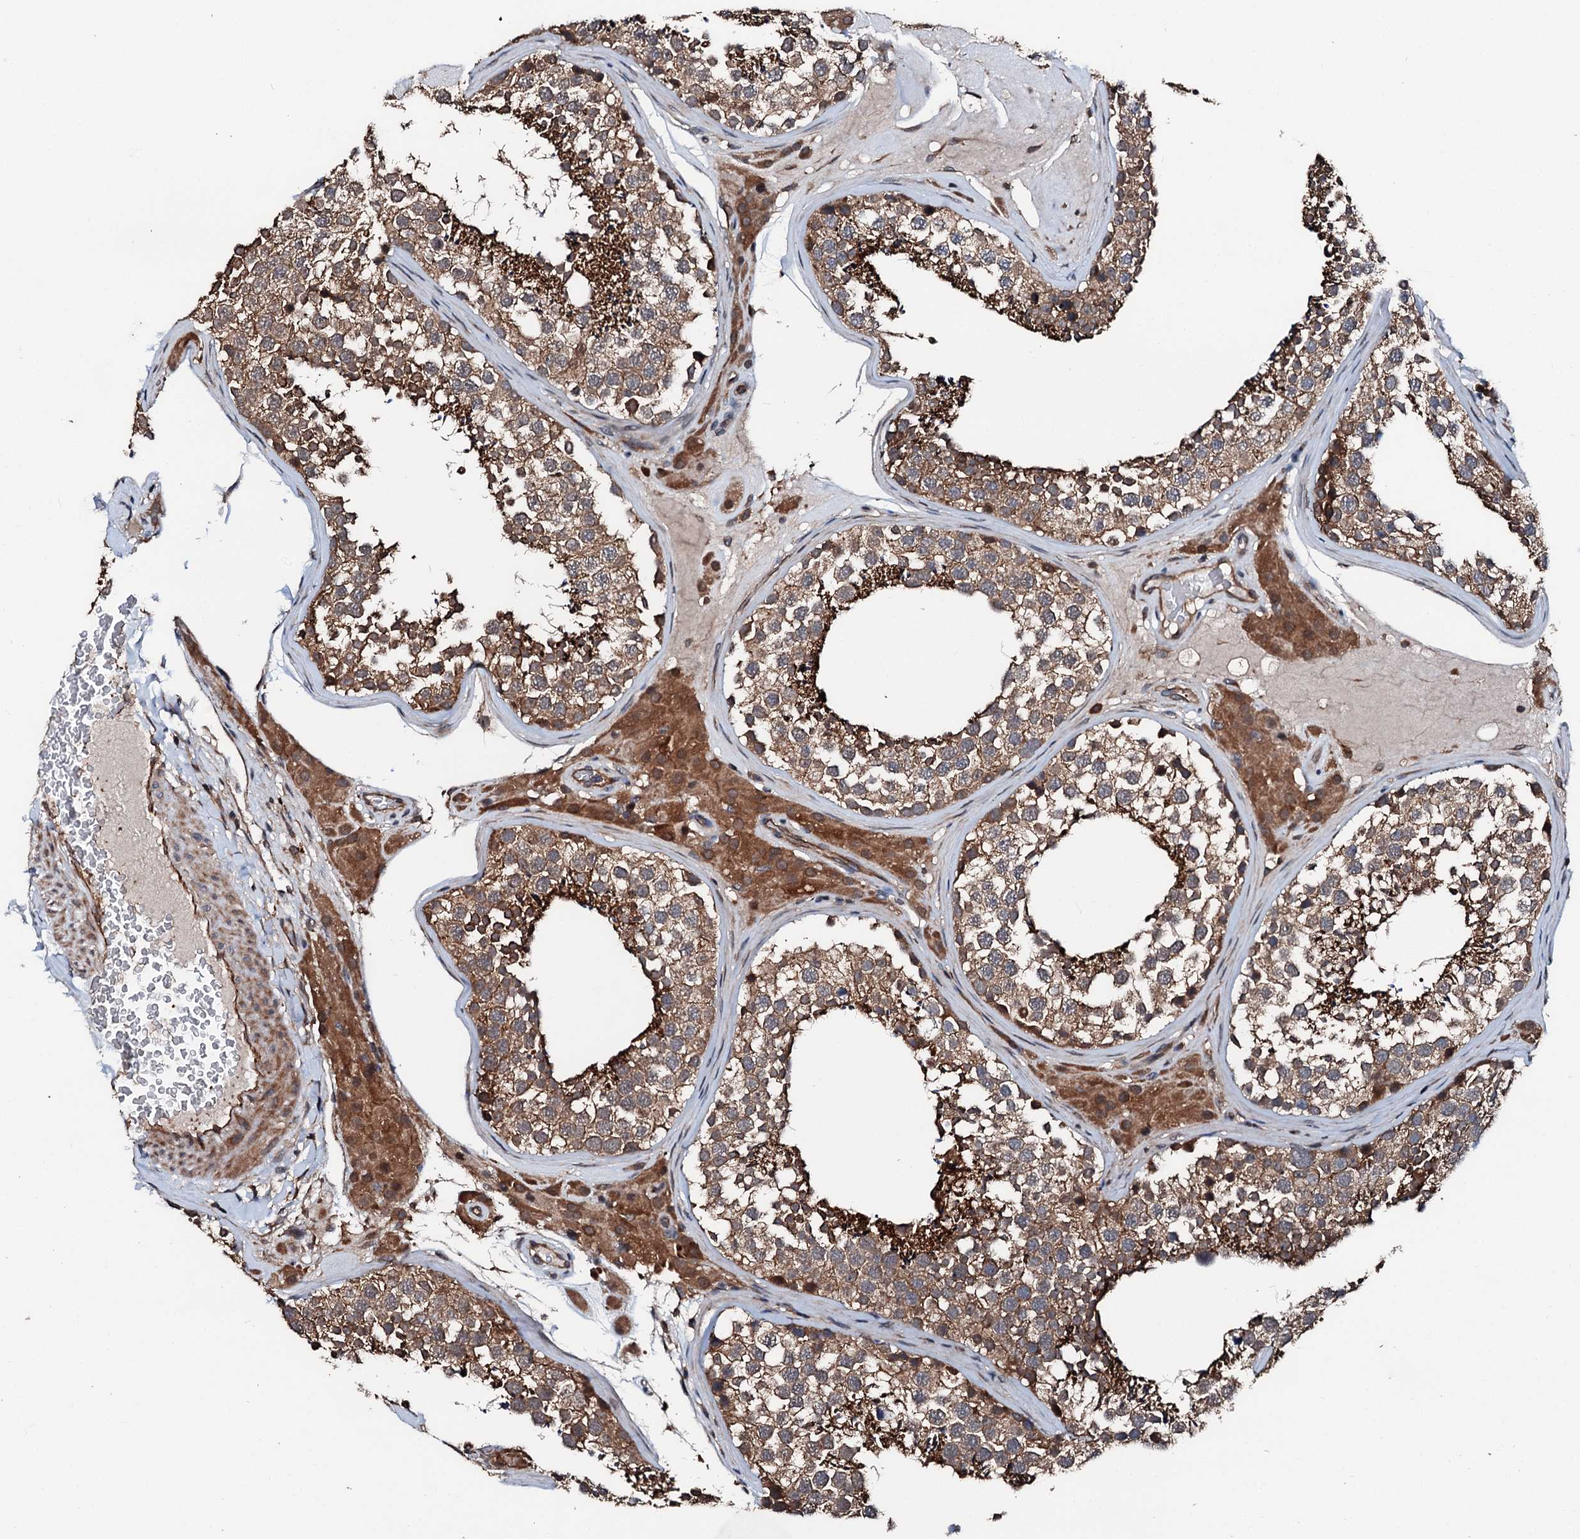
{"staining": {"intensity": "strong", "quantity": ">75%", "location": "cytoplasmic/membranous"}, "tissue": "testis", "cell_type": "Cells in seminiferous ducts", "image_type": "normal", "snomed": [{"axis": "morphology", "description": "Normal tissue, NOS"}, {"axis": "topography", "description": "Testis"}], "caption": "There is high levels of strong cytoplasmic/membranous positivity in cells in seminiferous ducts of unremarkable testis, as demonstrated by immunohistochemical staining (brown color).", "gene": "FGD4", "patient": {"sex": "male", "age": 46}}